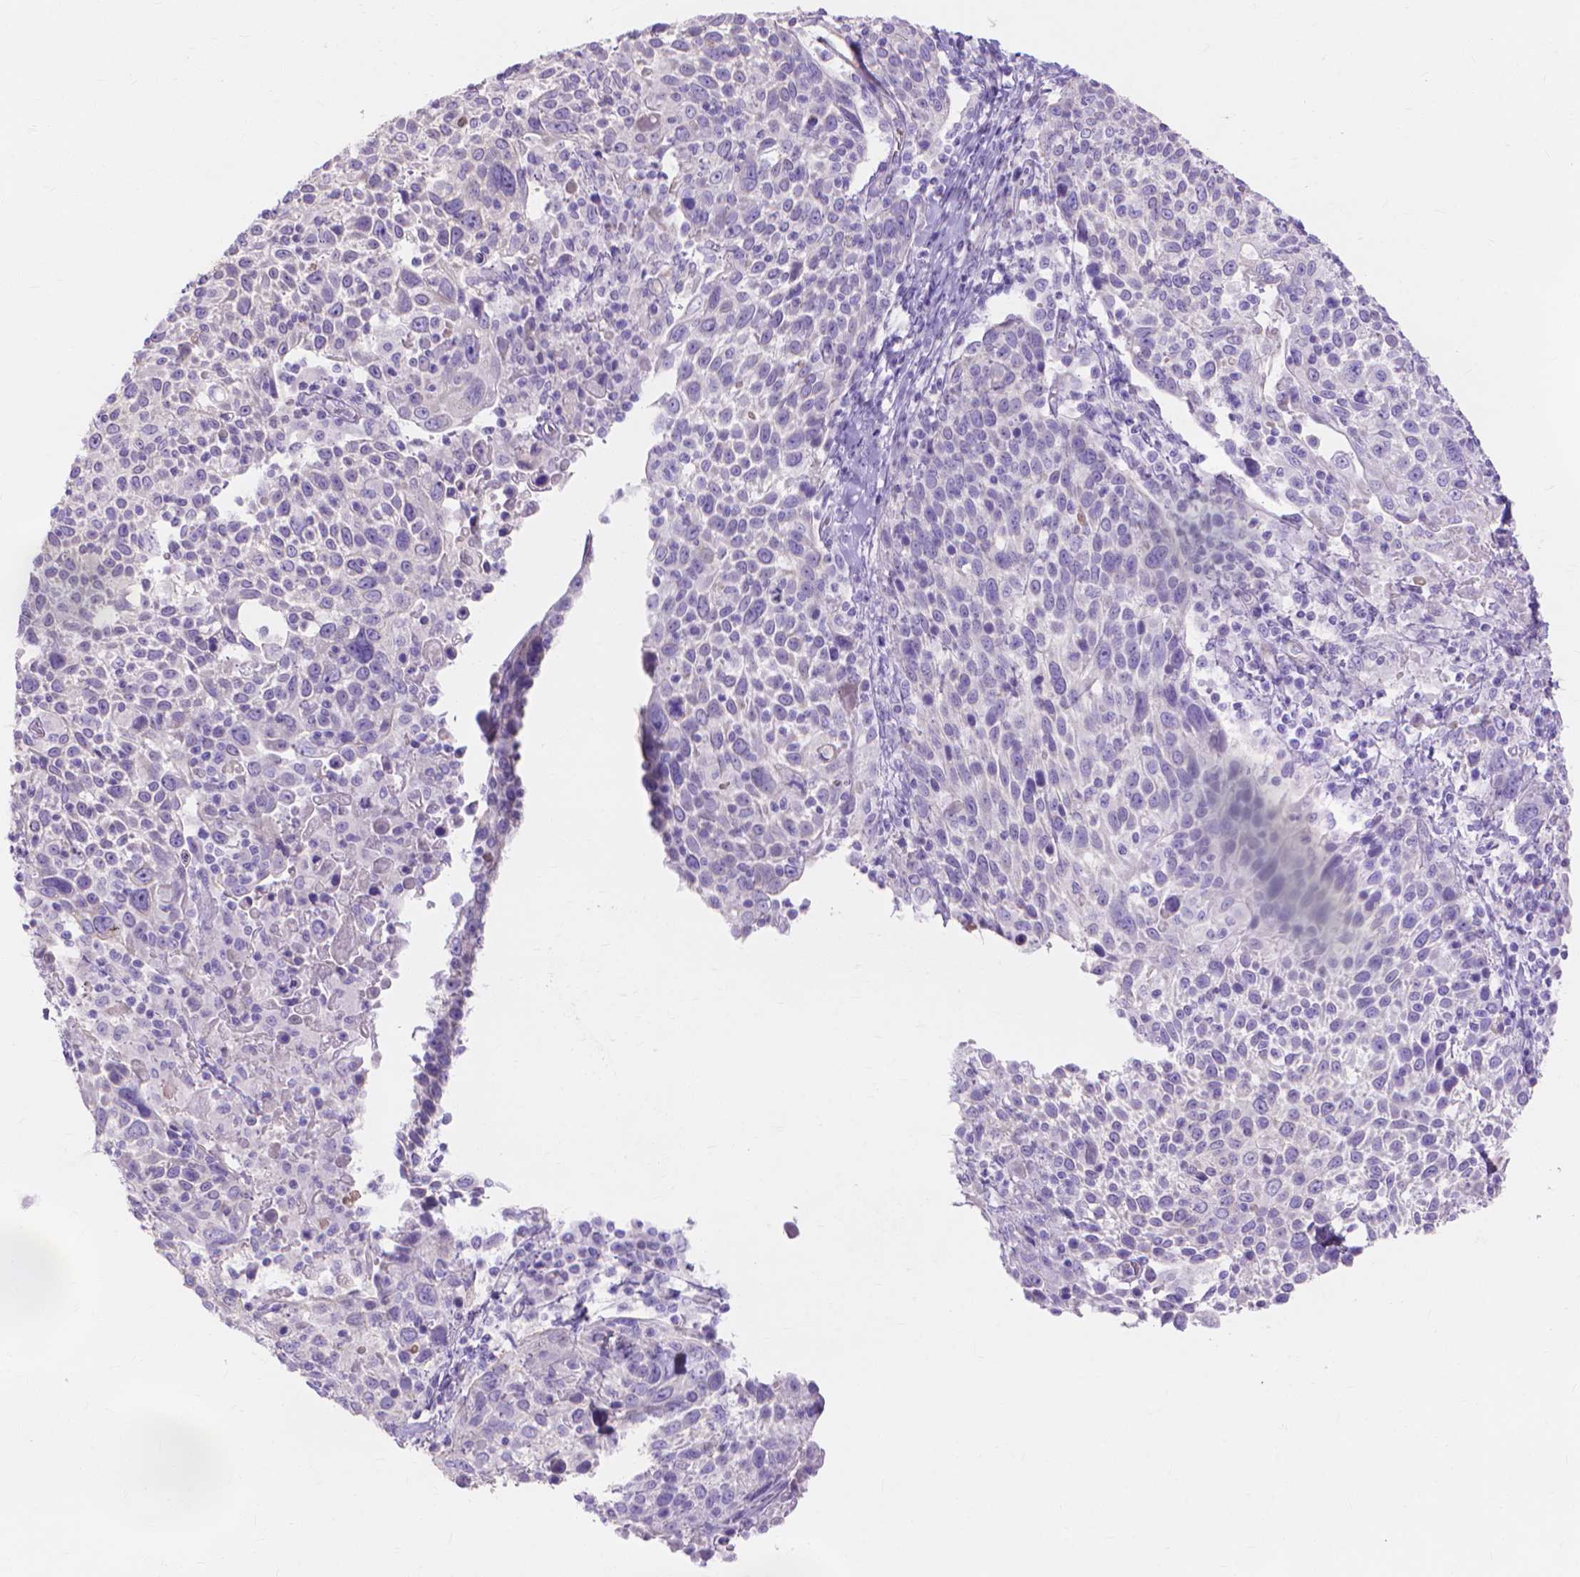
{"staining": {"intensity": "negative", "quantity": "none", "location": "none"}, "tissue": "cervical cancer", "cell_type": "Tumor cells", "image_type": "cancer", "snomed": [{"axis": "morphology", "description": "Squamous cell carcinoma, NOS"}, {"axis": "topography", "description": "Cervix"}], "caption": "This is an IHC histopathology image of cervical cancer. There is no staining in tumor cells.", "gene": "MBLAC1", "patient": {"sex": "female", "age": 61}}